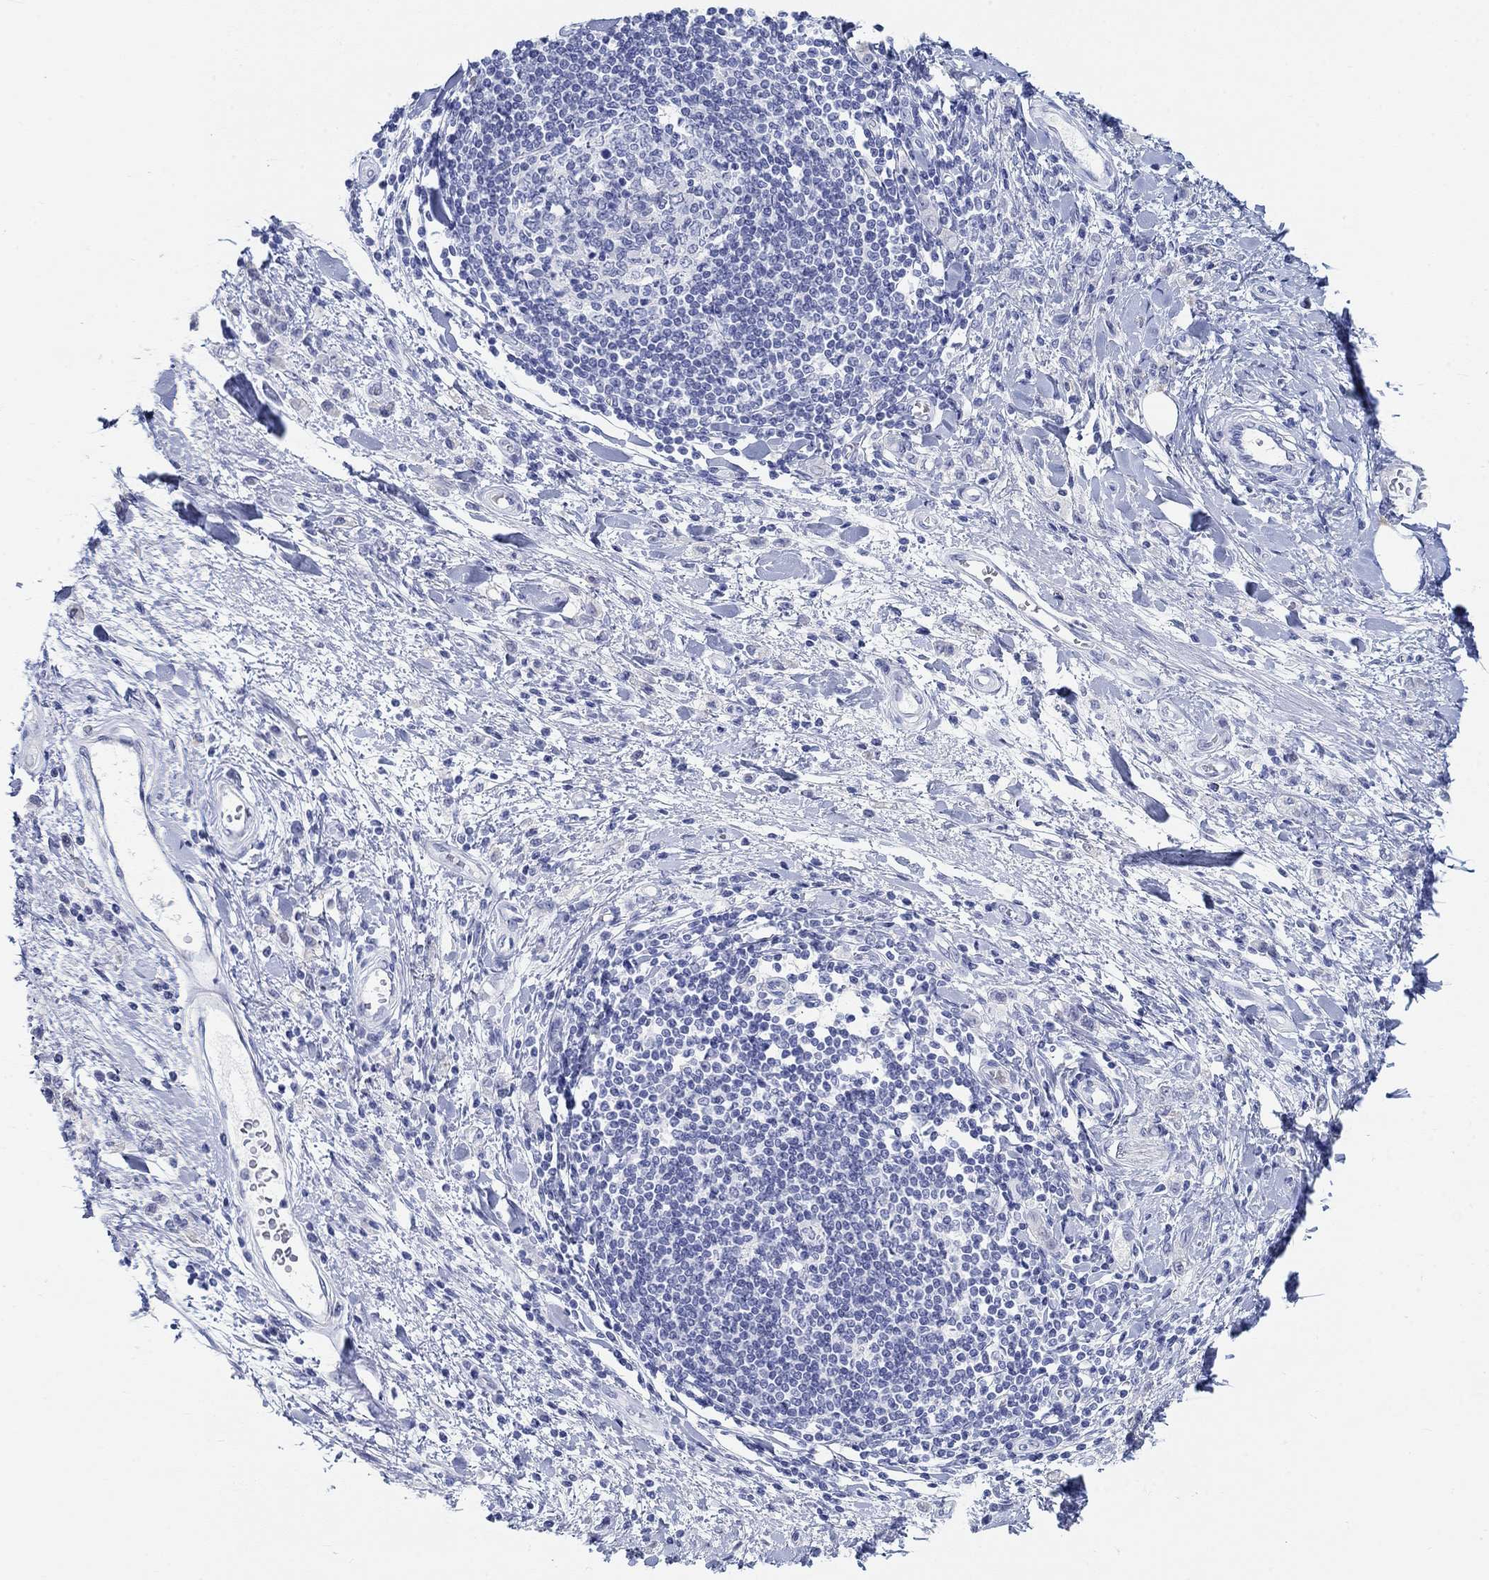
{"staining": {"intensity": "negative", "quantity": "none", "location": "none"}, "tissue": "stomach cancer", "cell_type": "Tumor cells", "image_type": "cancer", "snomed": [{"axis": "morphology", "description": "Adenocarcinoma, NOS"}, {"axis": "topography", "description": "Stomach"}], "caption": "Tumor cells show no significant protein positivity in stomach cancer (adenocarcinoma).", "gene": "GRIA3", "patient": {"sex": "male", "age": 77}}